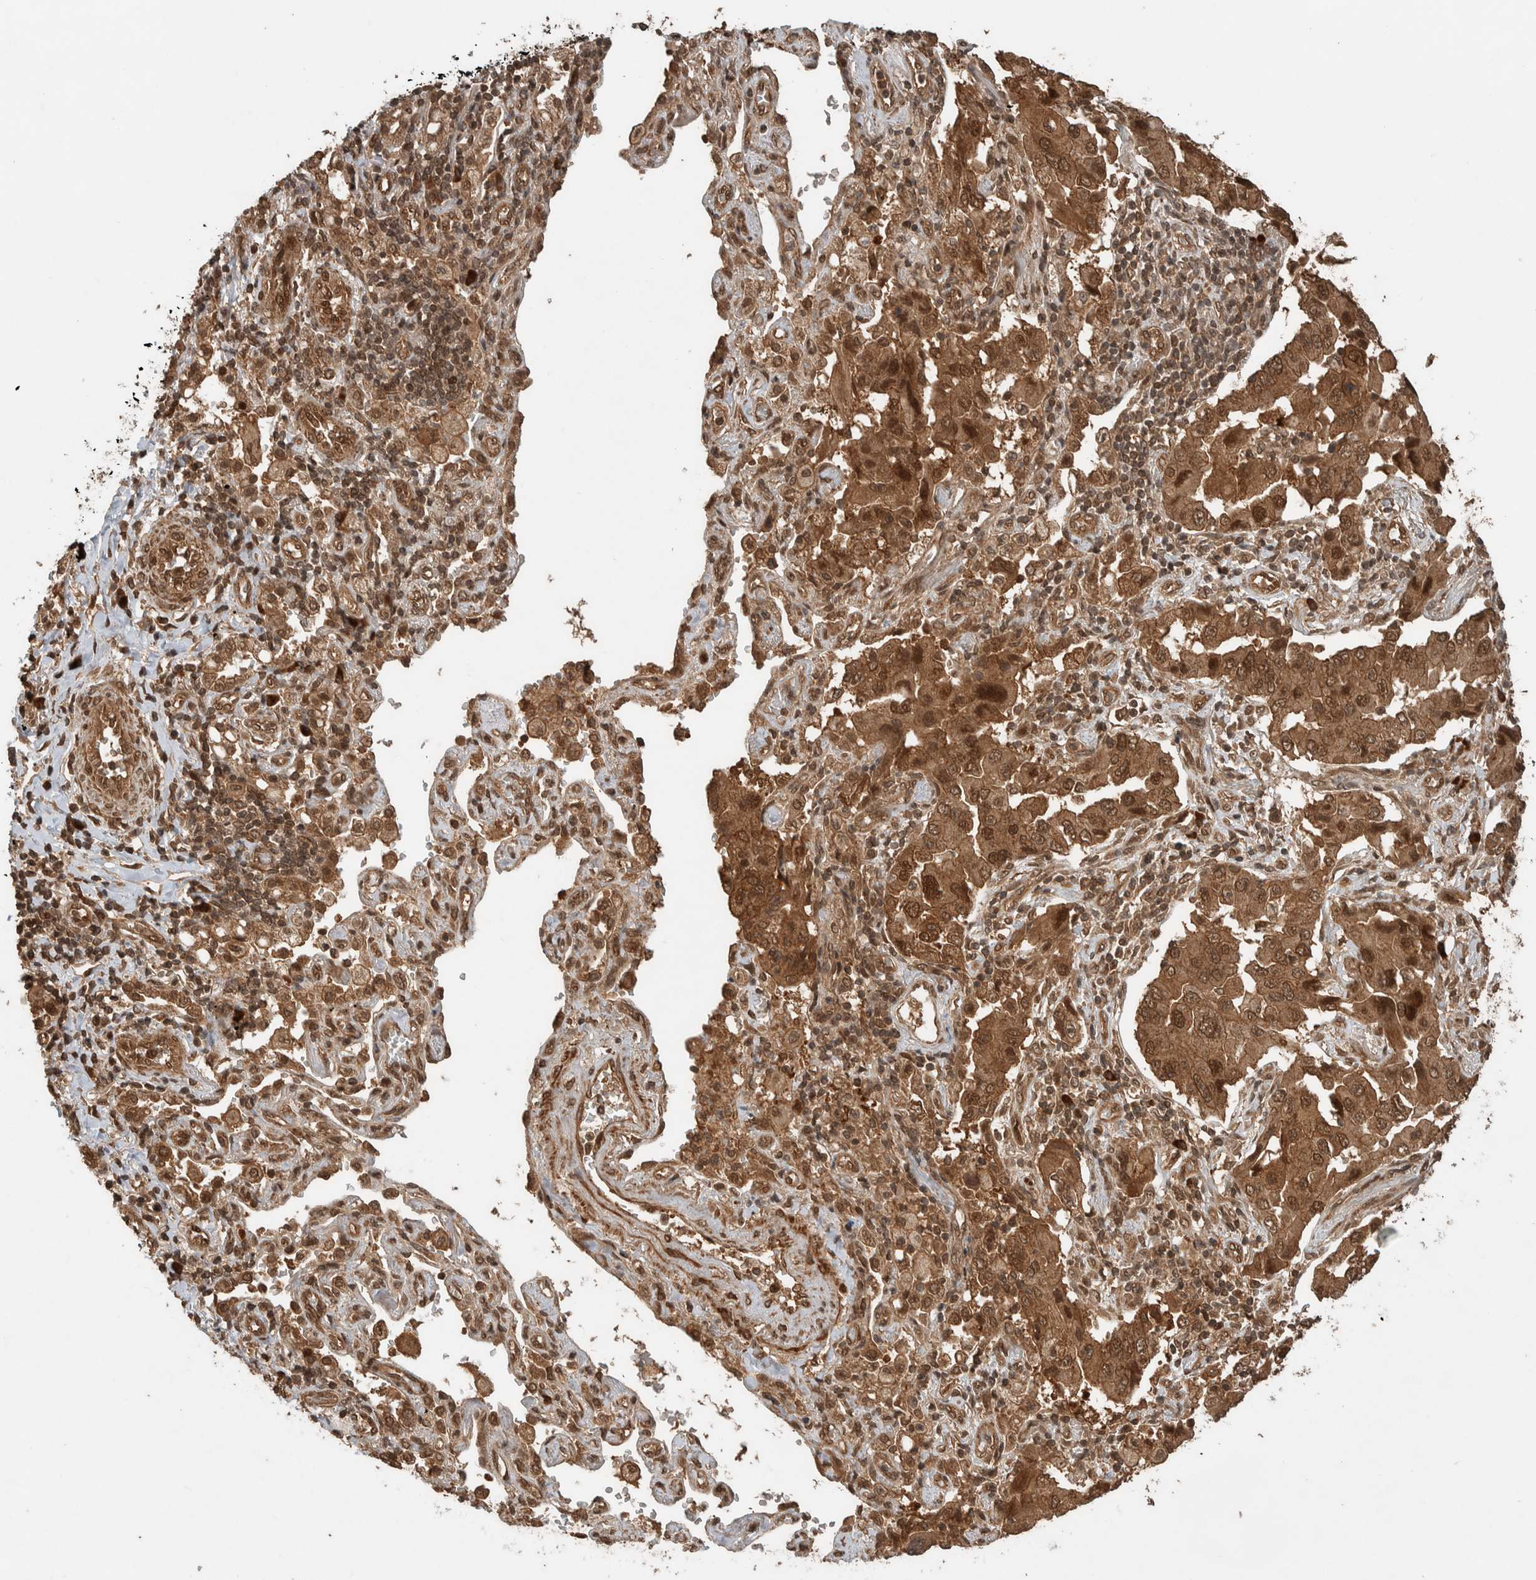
{"staining": {"intensity": "moderate", "quantity": ">75%", "location": "cytoplasmic/membranous,nuclear"}, "tissue": "lung cancer", "cell_type": "Tumor cells", "image_type": "cancer", "snomed": [{"axis": "morphology", "description": "Adenocarcinoma, NOS"}, {"axis": "topography", "description": "Lung"}], "caption": "Lung cancer stained with DAB (3,3'-diaminobenzidine) IHC displays medium levels of moderate cytoplasmic/membranous and nuclear expression in about >75% of tumor cells.", "gene": "CNTROB", "patient": {"sex": "female", "age": 65}}